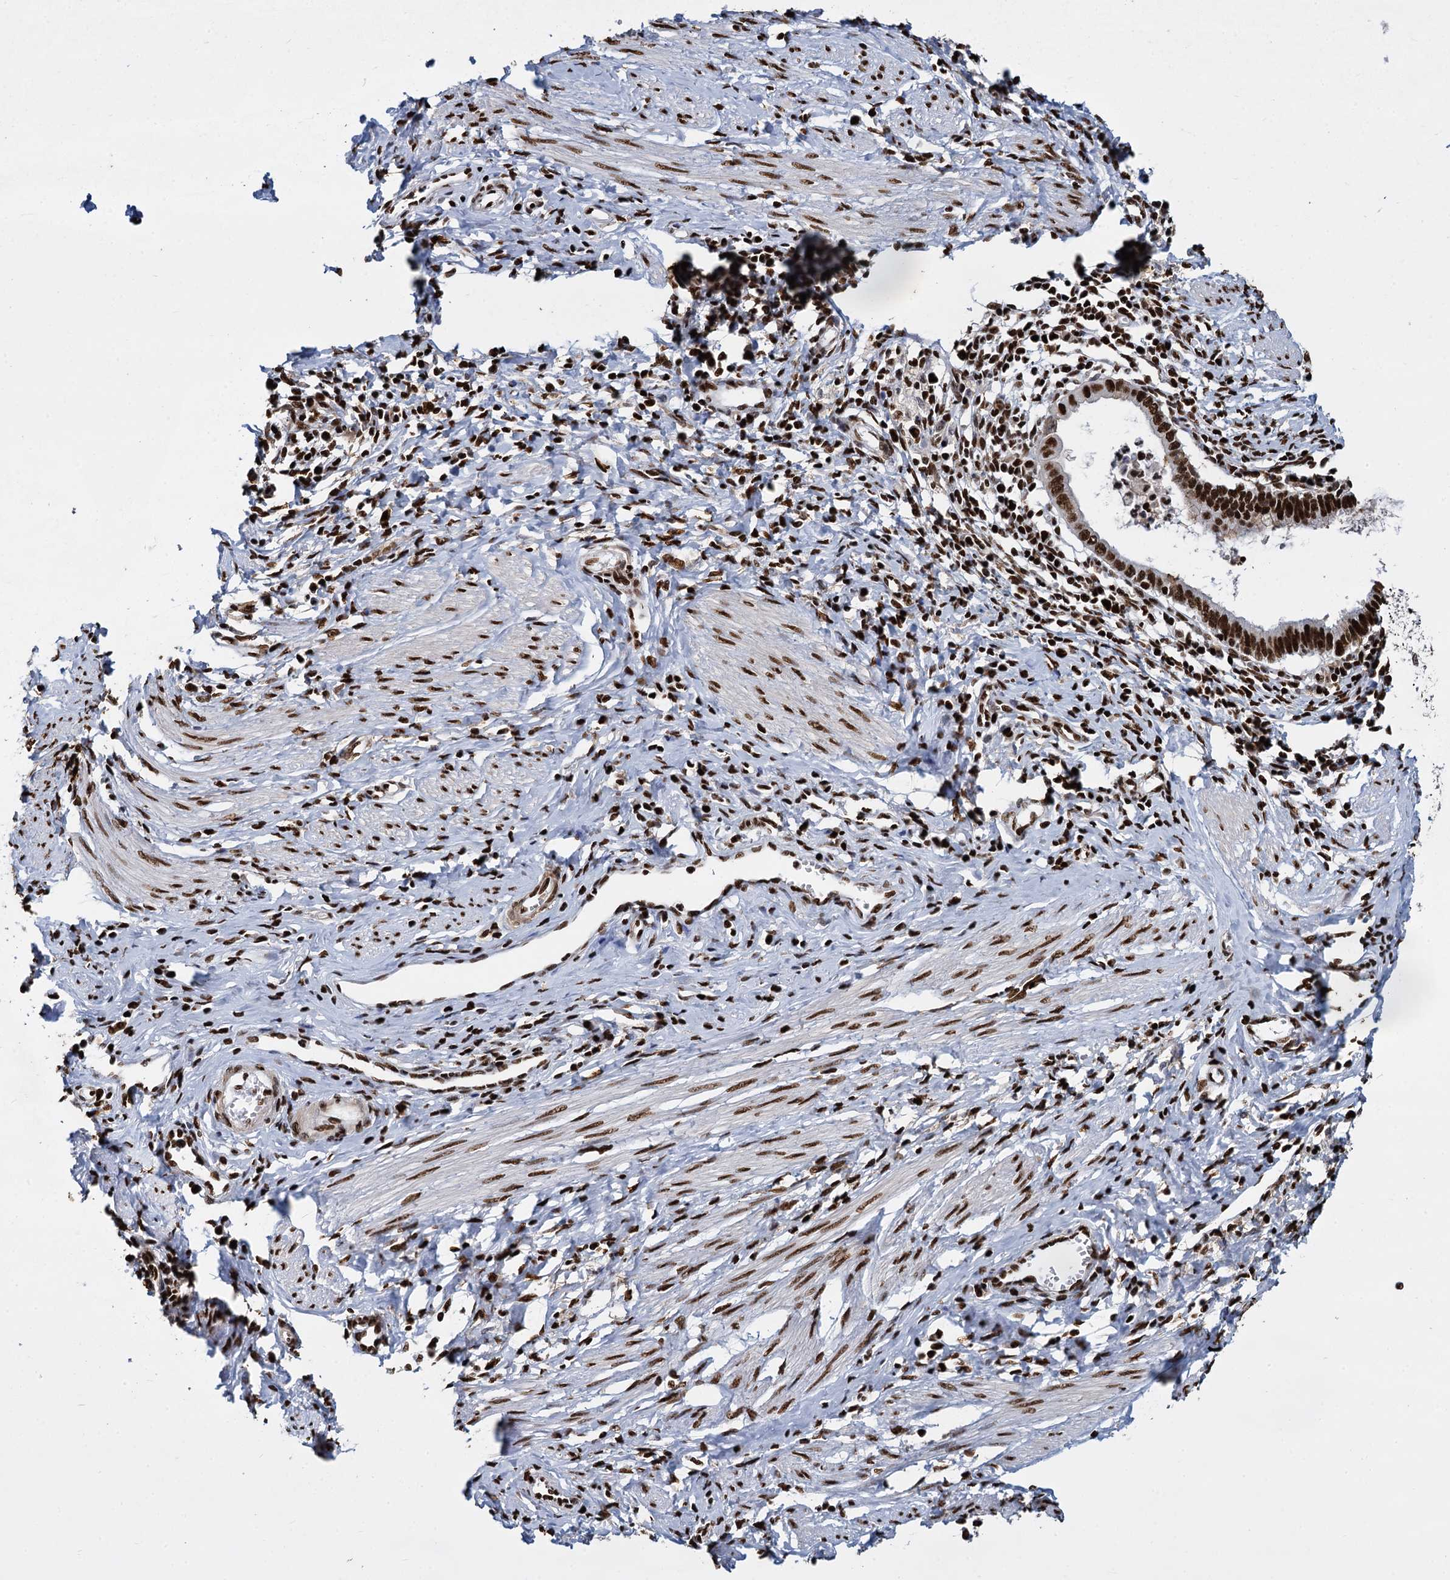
{"staining": {"intensity": "strong", "quantity": ">75%", "location": "nuclear"}, "tissue": "cervical cancer", "cell_type": "Tumor cells", "image_type": "cancer", "snomed": [{"axis": "morphology", "description": "Adenocarcinoma, NOS"}, {"axis": "topography", "description": "Cervix"}], "caption": "Adenocarcinoma (cervical) stained with a protein marker displays strong staining in tumor cells.", "gene": "DCPS", "patient": {"sex": "female", "age": 36}}